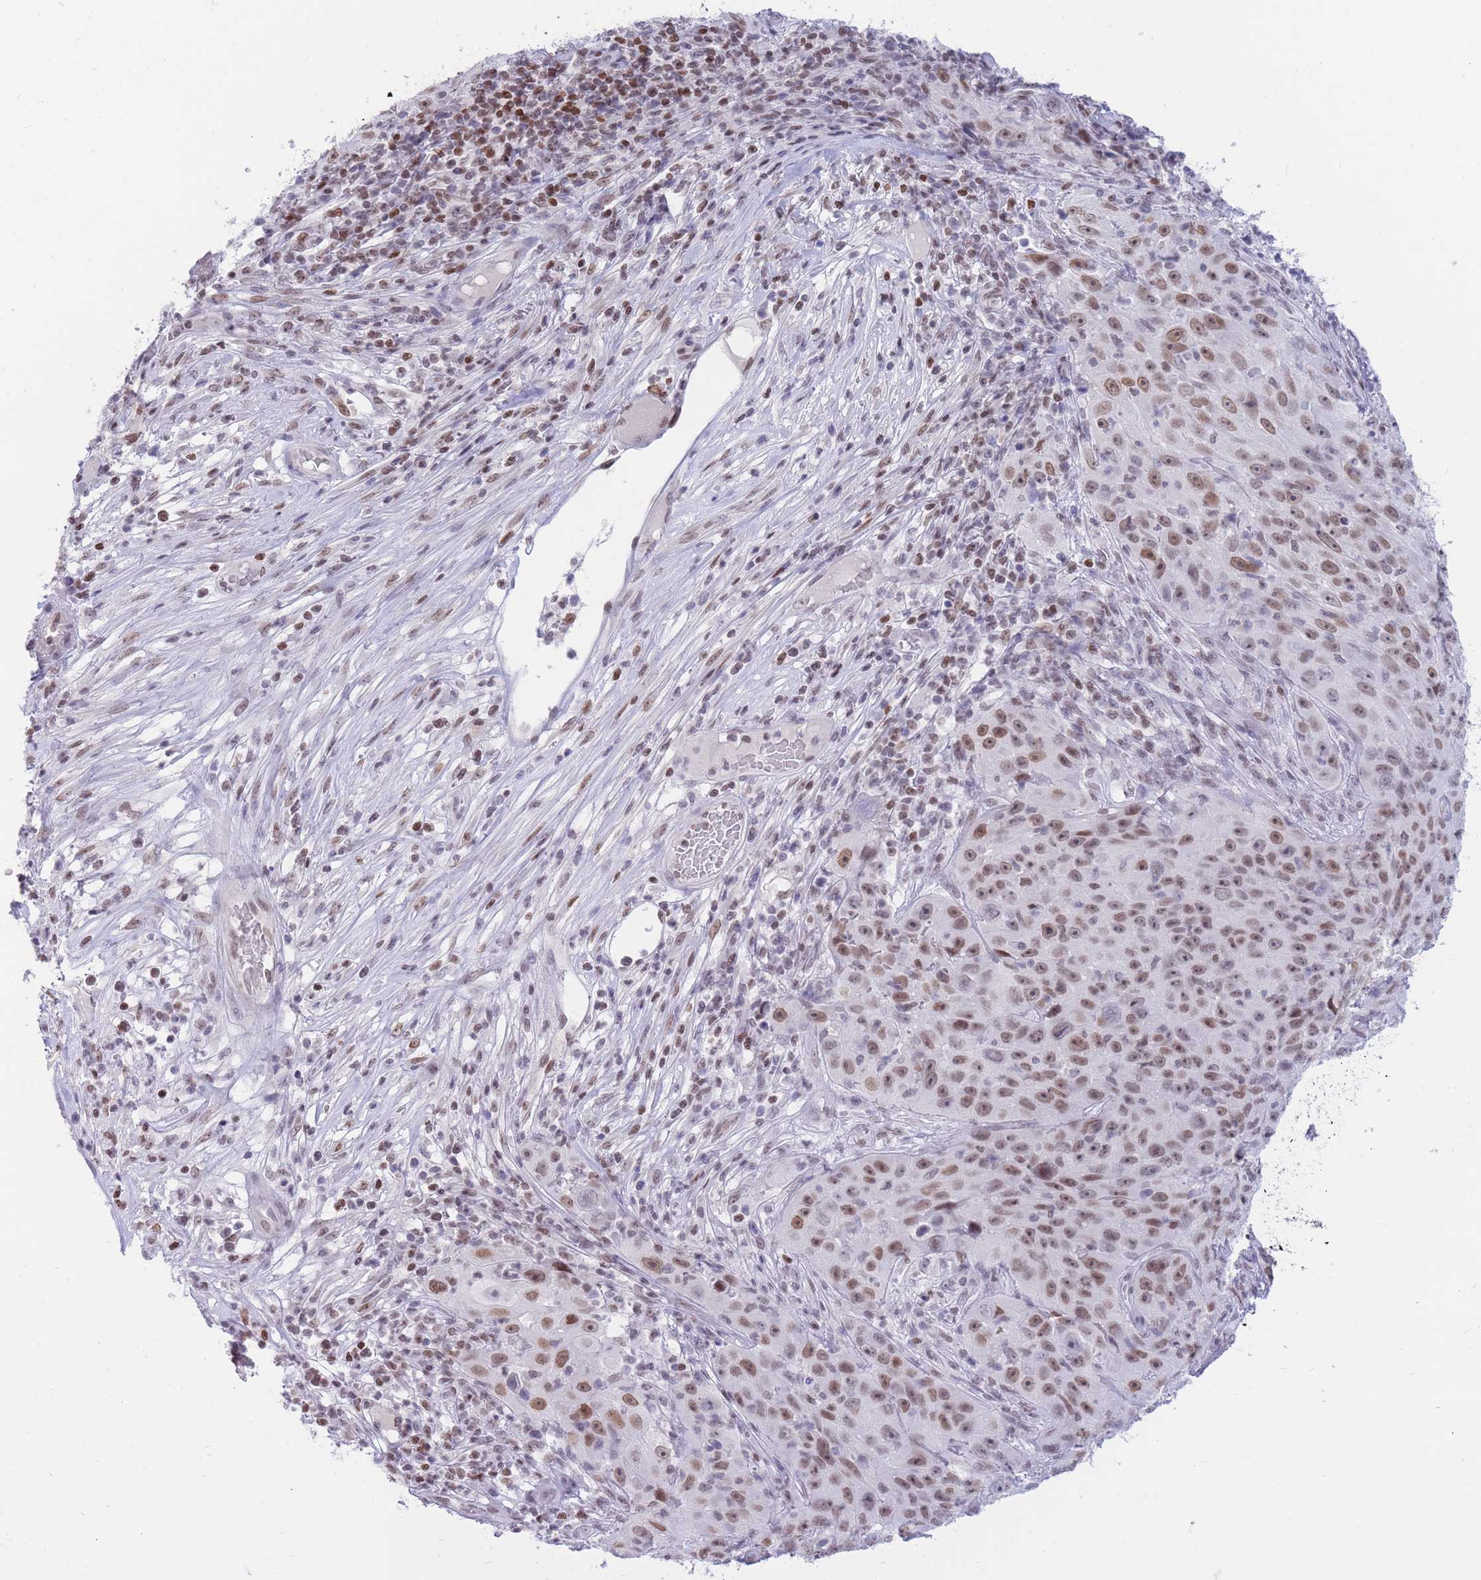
{"staining": {"intensity": "moderate", "quantity": ">75%", "location": "nuclear"}, "tissue": "skin cancer", "cell_type": "Tumor cells", "image_type": "cancer", "snomed": [{"axis": "morphology", "description": "Squamous cell carcinoma, NOS"}, {"axis": "topography", "description": "Skin"}], "caption": "This is an image of immunohistochemistry staining of skin squamous cell carcinoma, which shows moderate staining in the nuclear of tumor cells.", "gene": "HMGN1", "patient": {"sex": "female", "age": 87}}